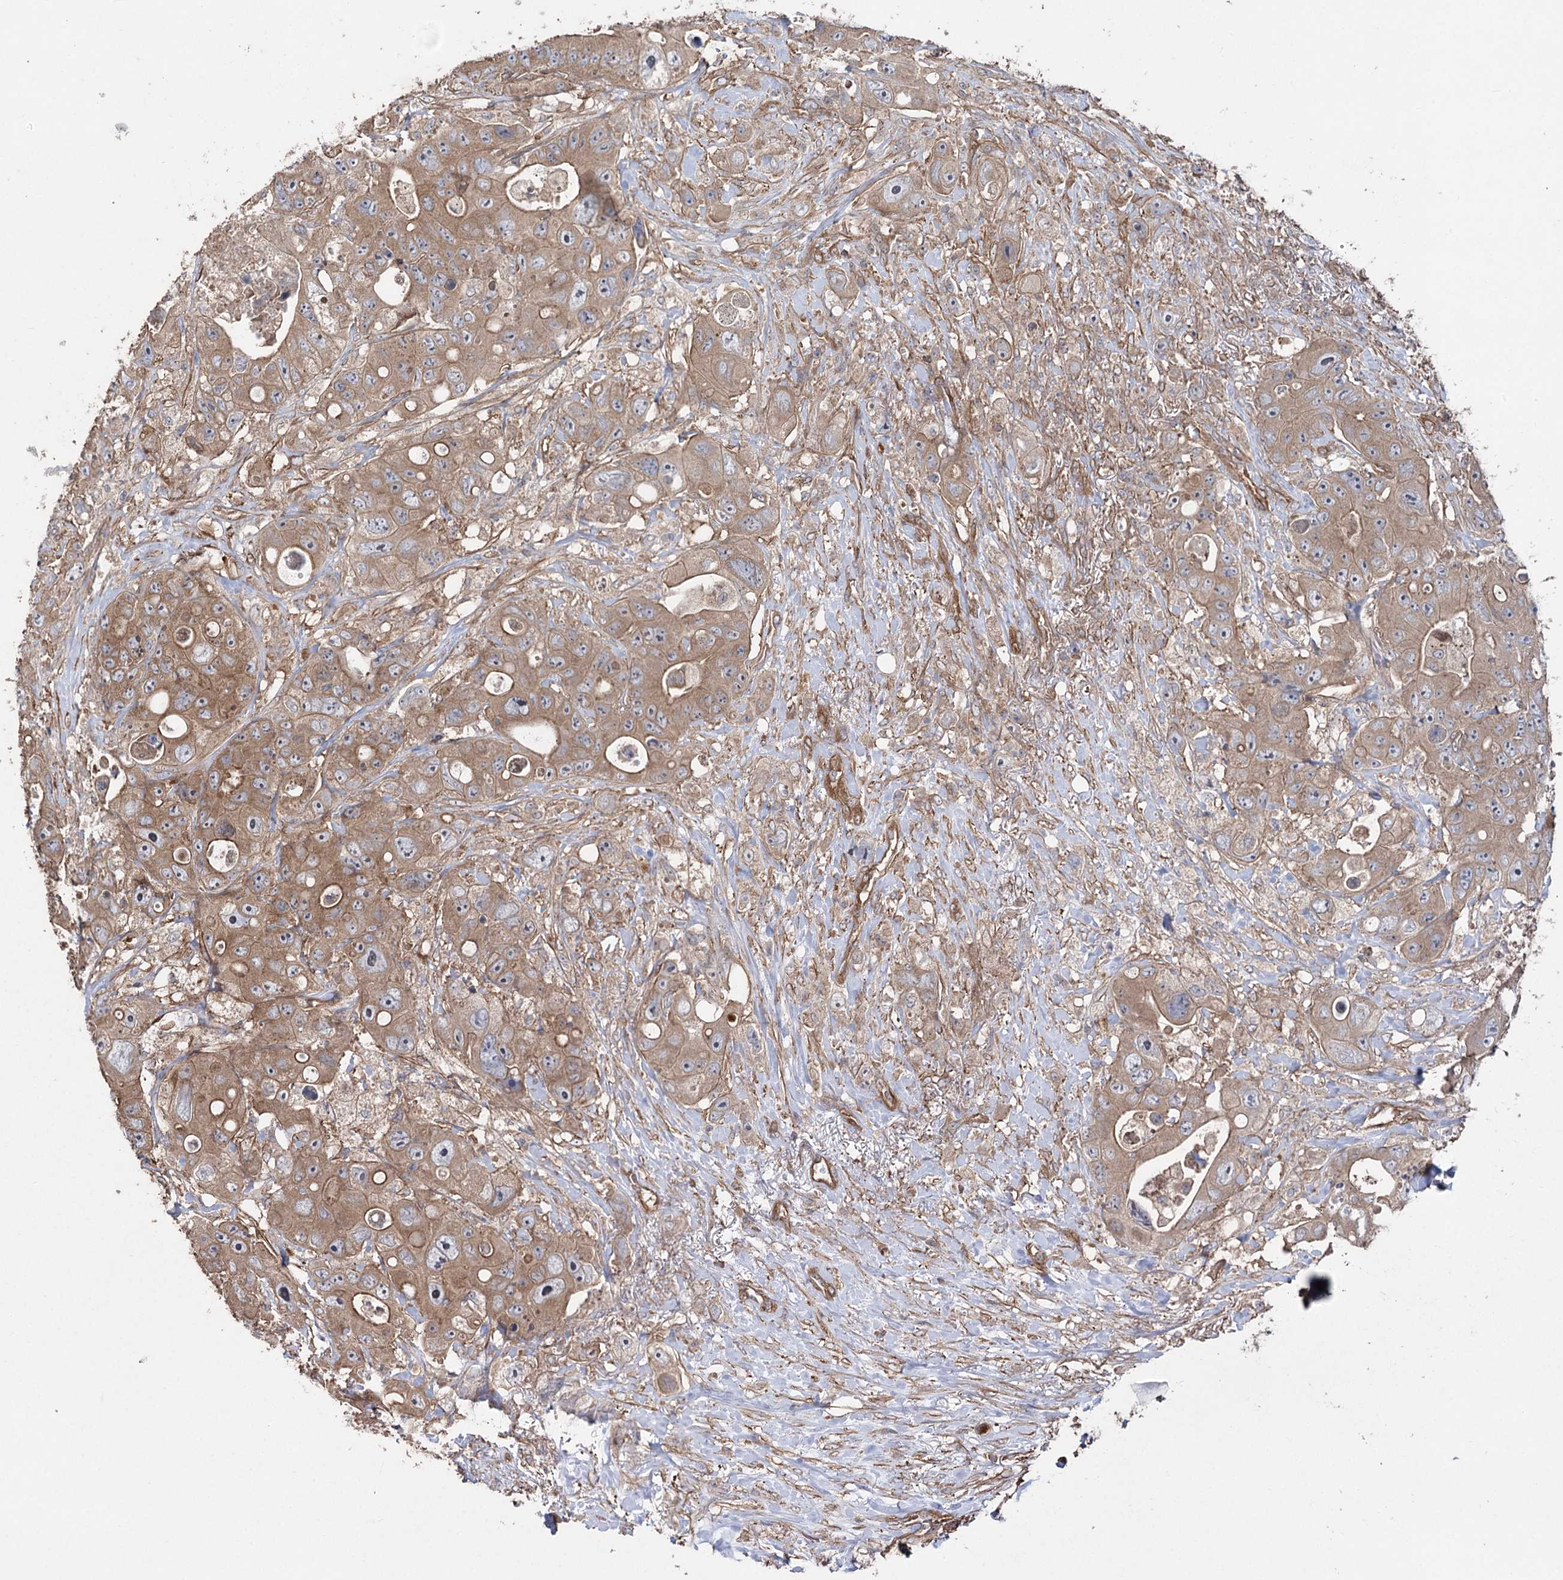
{"staining": {"intensity": "weak", "quantity": ">75%", "location": "cytoplasmic/membranous"}, "tissue": "colorectal cancer", "cell_type": "Tumor cells", "image_type": "cancer", "snomed": [{"axis": "morphology", "description": "Adenocarcinoma, NOS"}, {"axis": "topography", "description": "Colon"}], "caption": "IHC (DAB (3,3'-diaminobenzidine)) staining of adenocarcinoma (colorectal) shows weak cytoplasmic/membranous protein positivity in approximately >75% of tumor cells.", "gene": "LARS2", "patient": {"sex": "female", "age": 46}}